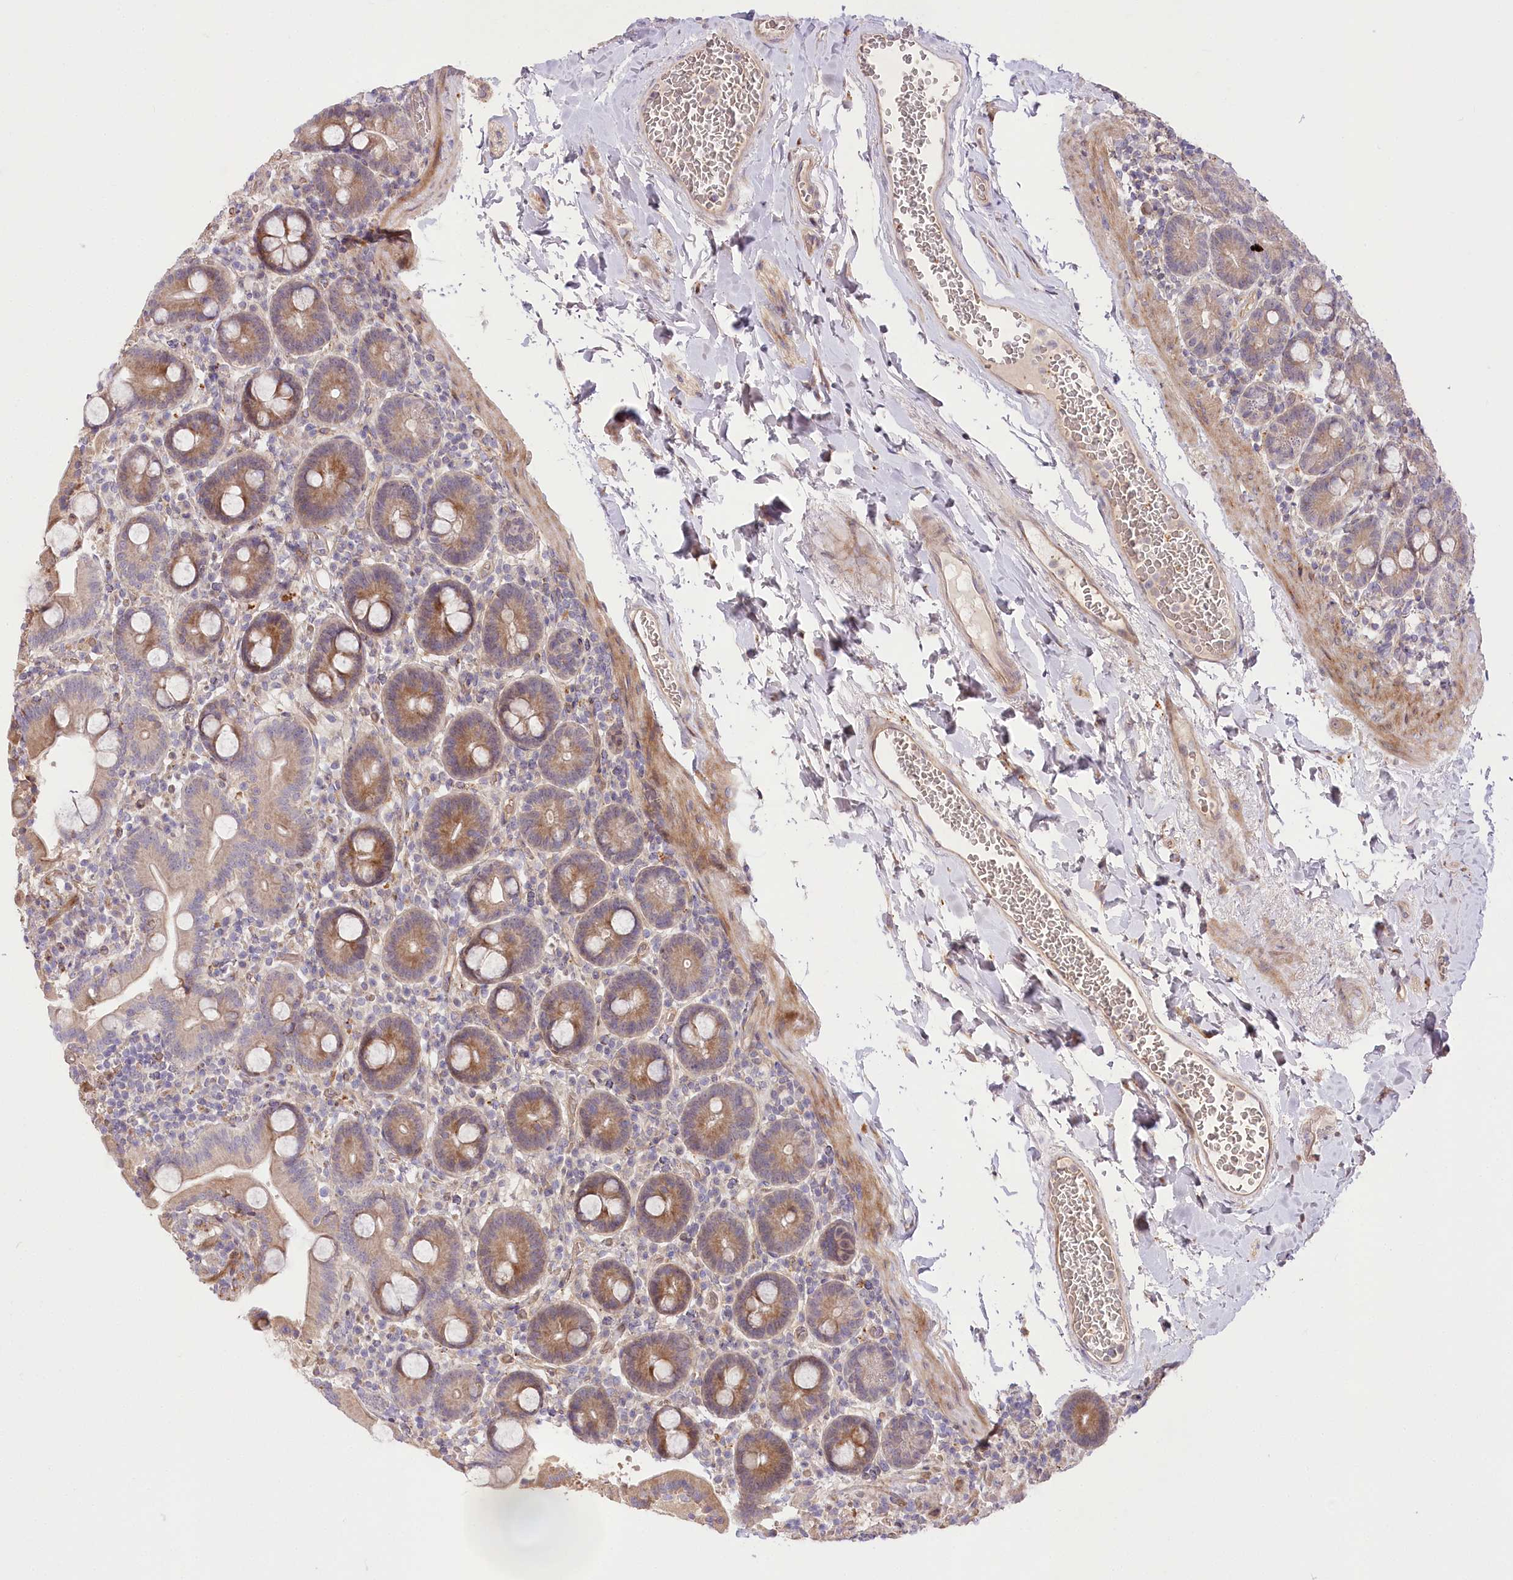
{"staining": {"intensity": "moderate", "quantity": ">75%", "location": "cytoplasmic/membranous"}, "tissue": "duodenum", "cell_type": "Glandular cells", "image_type": "normal", "snomed": [{"axis": "morphology", "description": "Normal tissue, NOS"}, {"axis": "topography", "description": "Duodenum"}], "caption": "Duodenum stained with a brown dye reveals moderate cytoplasmic/membranous positive expression in approximately >75% of glandular cells.", "gene": "TRUB1", "patient": {"sex": "male", "age": 55}}